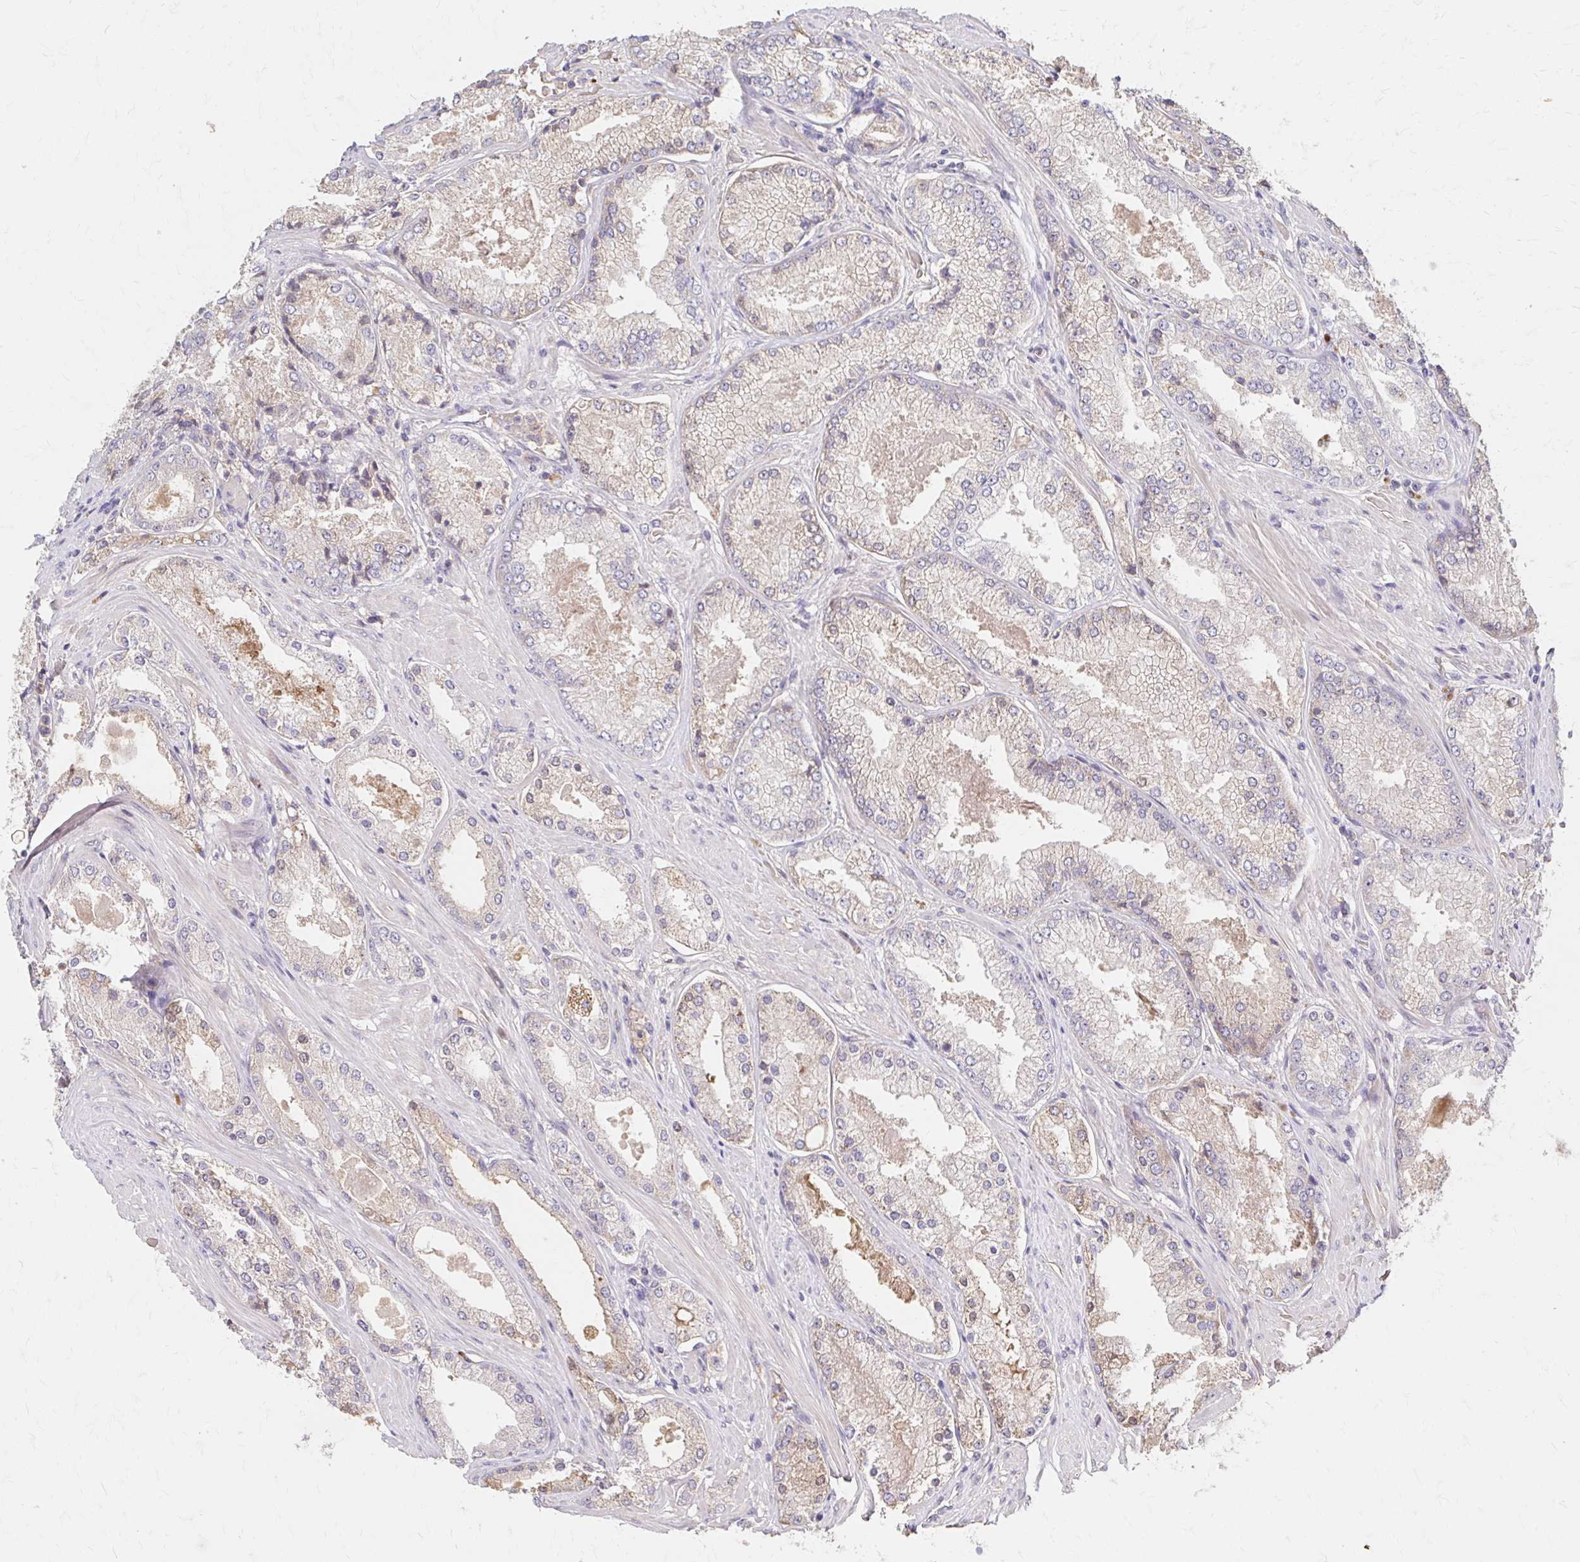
{"staining": {"intensity": "negative", "quantity": "none", "location": "none"}, "tissue": "prostate cancer", "cell_type": "Tumor cells", "image_type": "cancer", "snomed": [{"axis": "morphology", "description": "Adenocarcinoma, Low grade"}, {"axis": "topography", "description": "Prostate"}], "caption": "Human prostate cancer (adenocarcinoma (low-grade)) stained for a protein using immunohistochemistry (IHC) demonstrates no positivity in tumor cells.", "gene": "HMGCS2", "patient": {"sex": "male", "age": 68}}